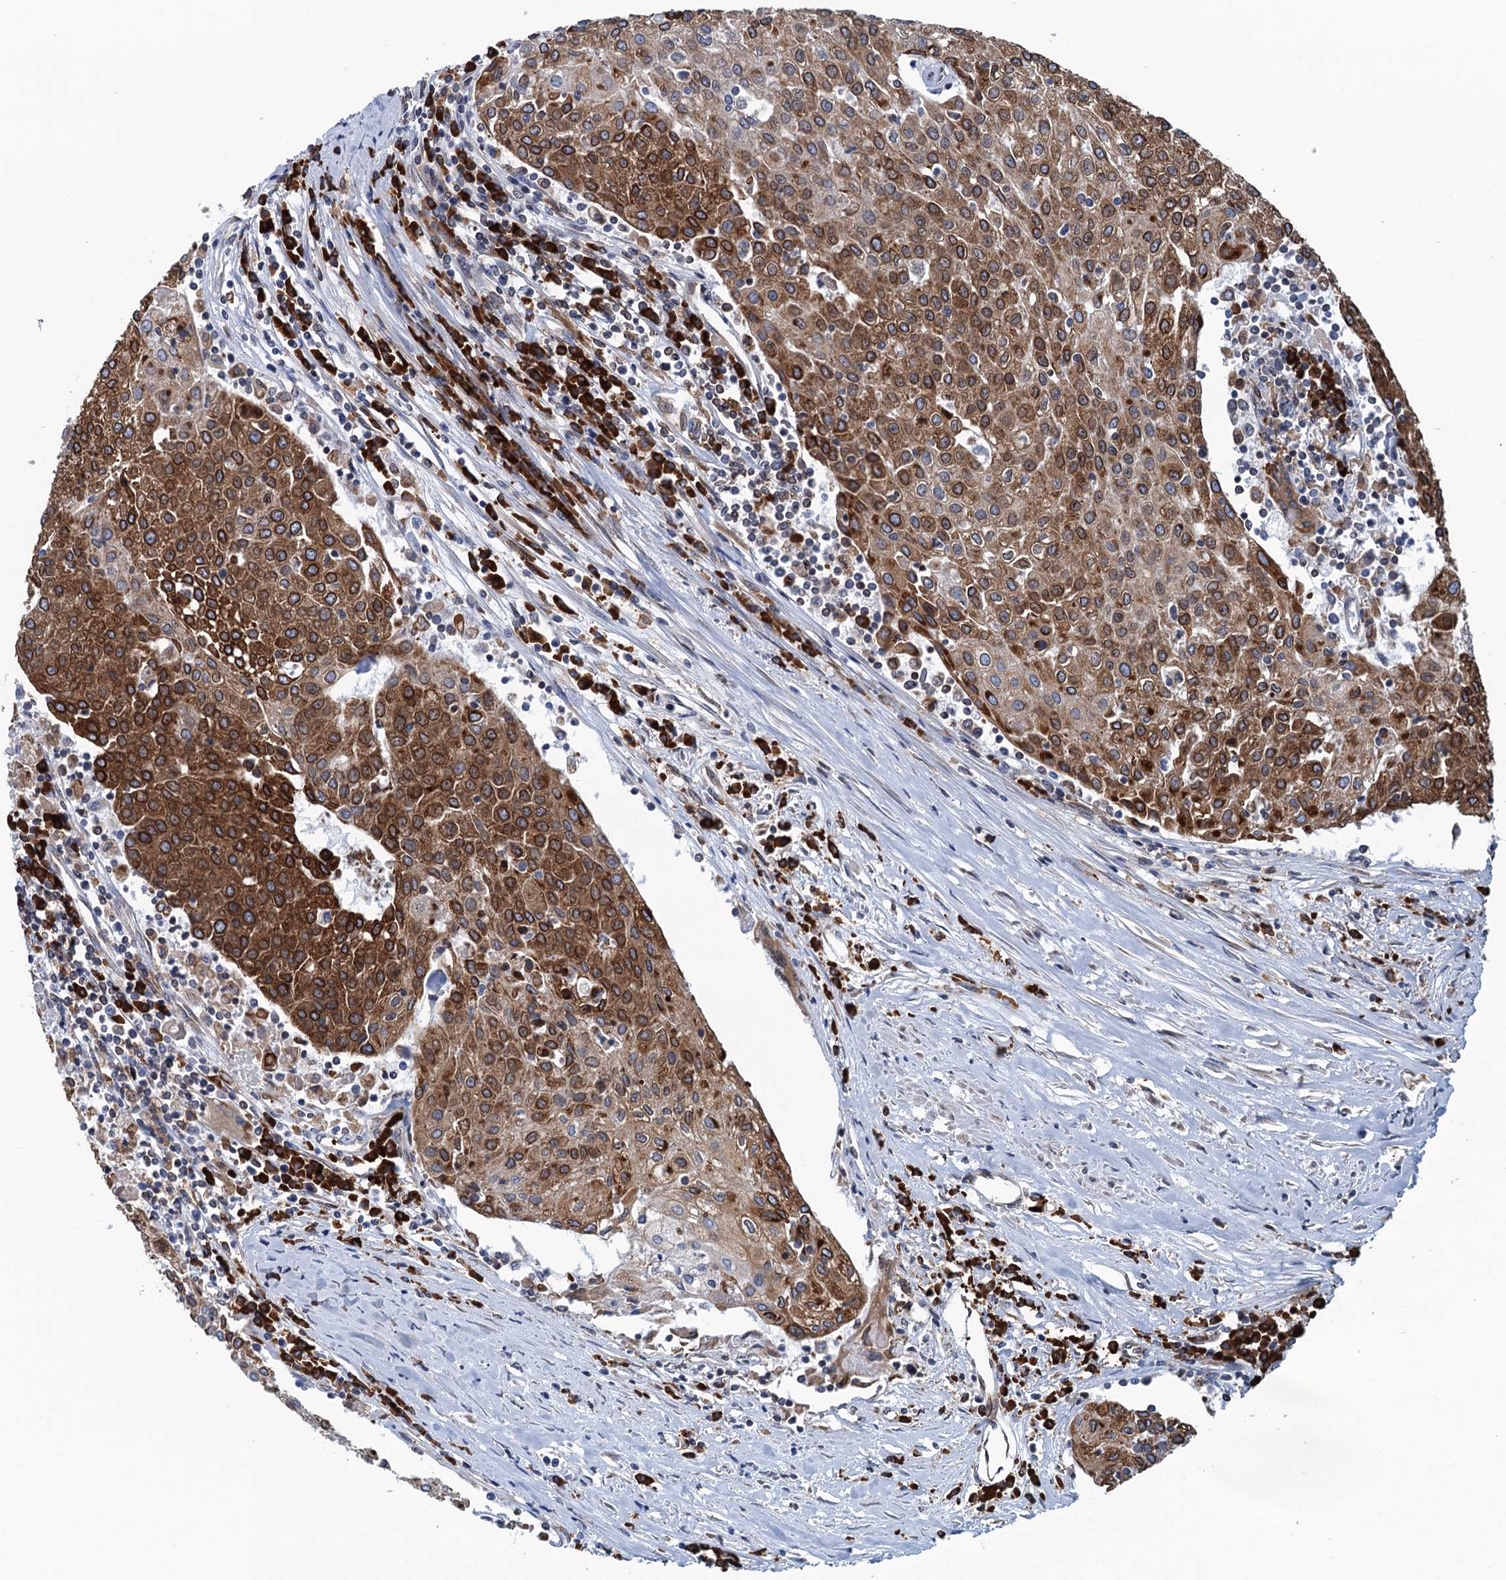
{"staining": {"intensity": "strong", "quantity": ">75%", "location": "cytoplasmic/membranous"}, "tissue": "urothelial cancer", "cell_type": "Tumor cells", "image_type": "cancer", "snomed": [{"axis": "morphology", "description": "Urothelial carcinoma, High grade"}, {"axis": "topography", "description": "Urinary bladder"}], "caption": "High-grade urothelial carcinoma stained for a protein (brown) shows strong cytoplasmic/membranous positive positivity in approximately >75% of tumor cells.", "gene": "TMEM205", "patient": {"sex": "female", "age": 85}}